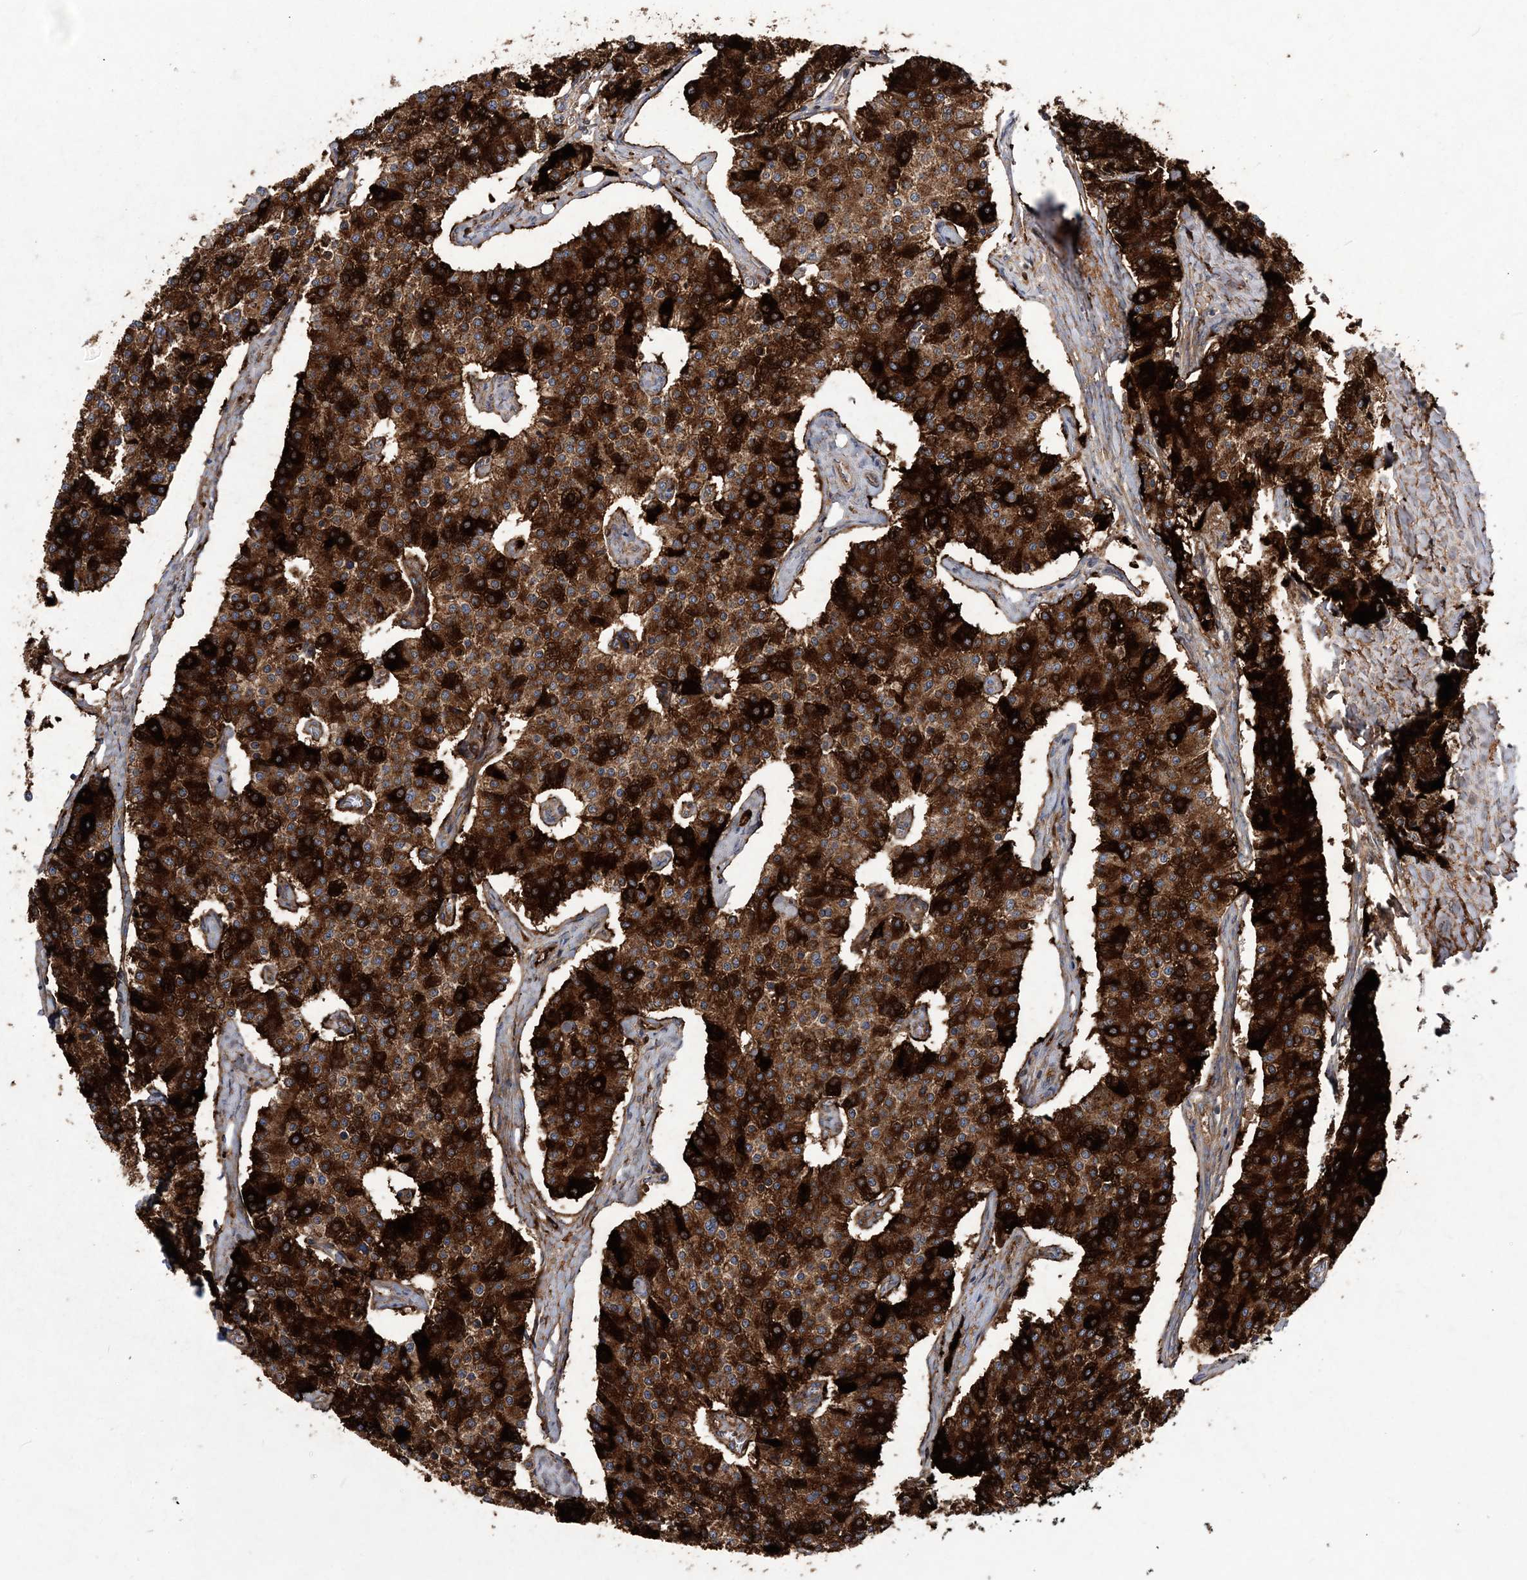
{"staining": {"intensity": "strong", "quantity": ">75%", "location": "cytoplasmic/membranous"}, "tissue": "carcinoid", "cell_type": "Tumor cells", "image_type": "cancer", "snomed": [{"axis": "morphology", "description": "Carcinoid, malignant, NOS"}, {"axis": "topography", "description": "Colon"}], "caption": "Human carcinoid (malignant) stained with a protein marker shows strong staining in tumor cells.", "gene": "COPB2", "patient": {"sex": "female", "age": 52}}